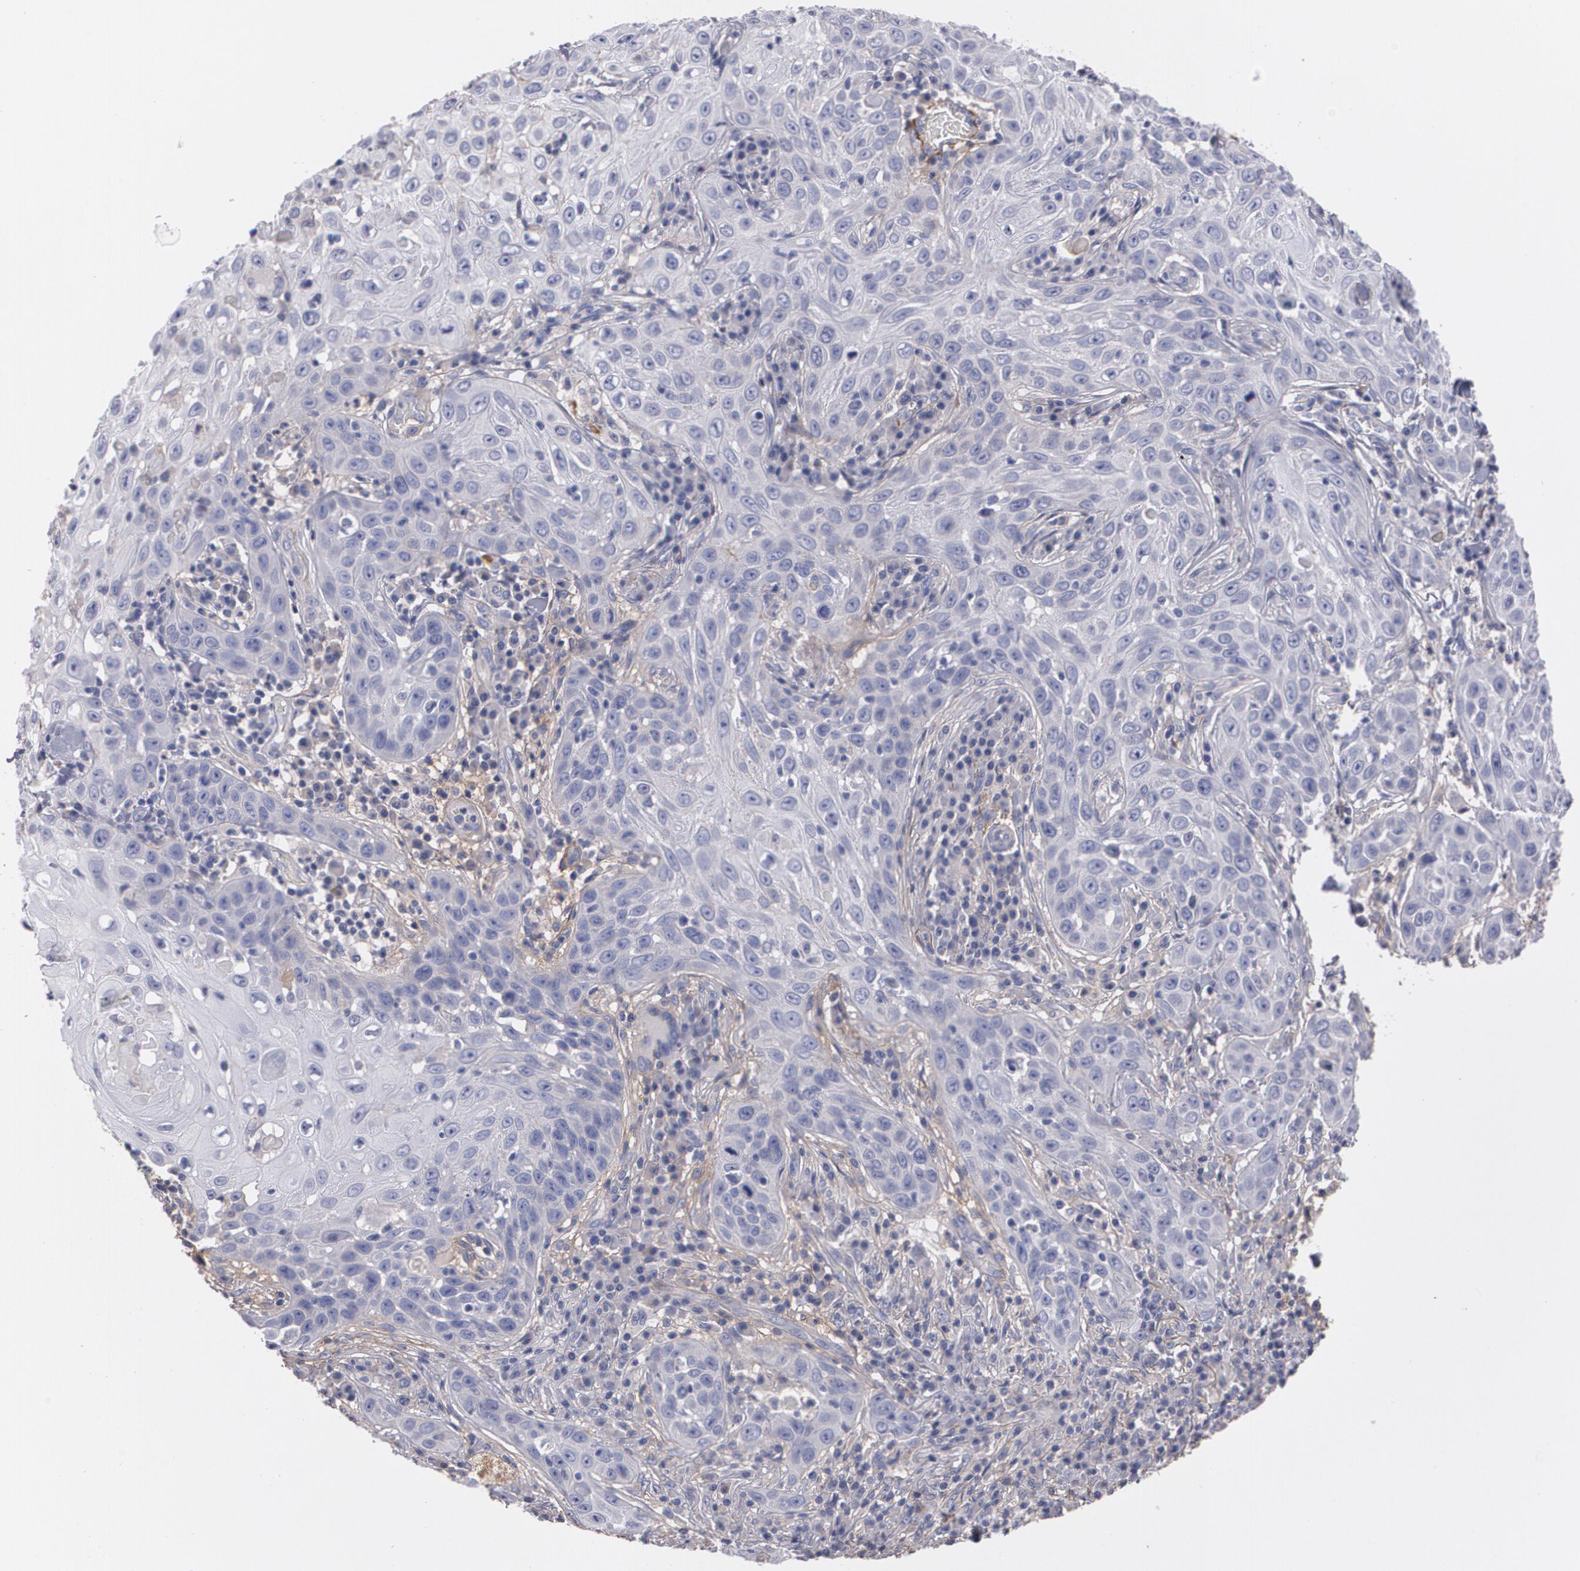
{"staining": {"intensity": "negative", "quantity": "none", "location": "none"}, "tissue": "skin cancer", "cell_type": "Tumor cells", "image_type": "cancer", "snomed": [{"axis": "morphology", "description": "Squamous cell carcinoma, NOS"}, {"axis": "topography", "description": "Skin"}], "caption": "A high-resolution micrograph shows immunohistochemistry (IHC) staining of squamous cell carcinoma (skin), which reveals no significant staining in tumor cells.", "gene": "FBLN1", "patient": {"sex": "male", "age": 84}}